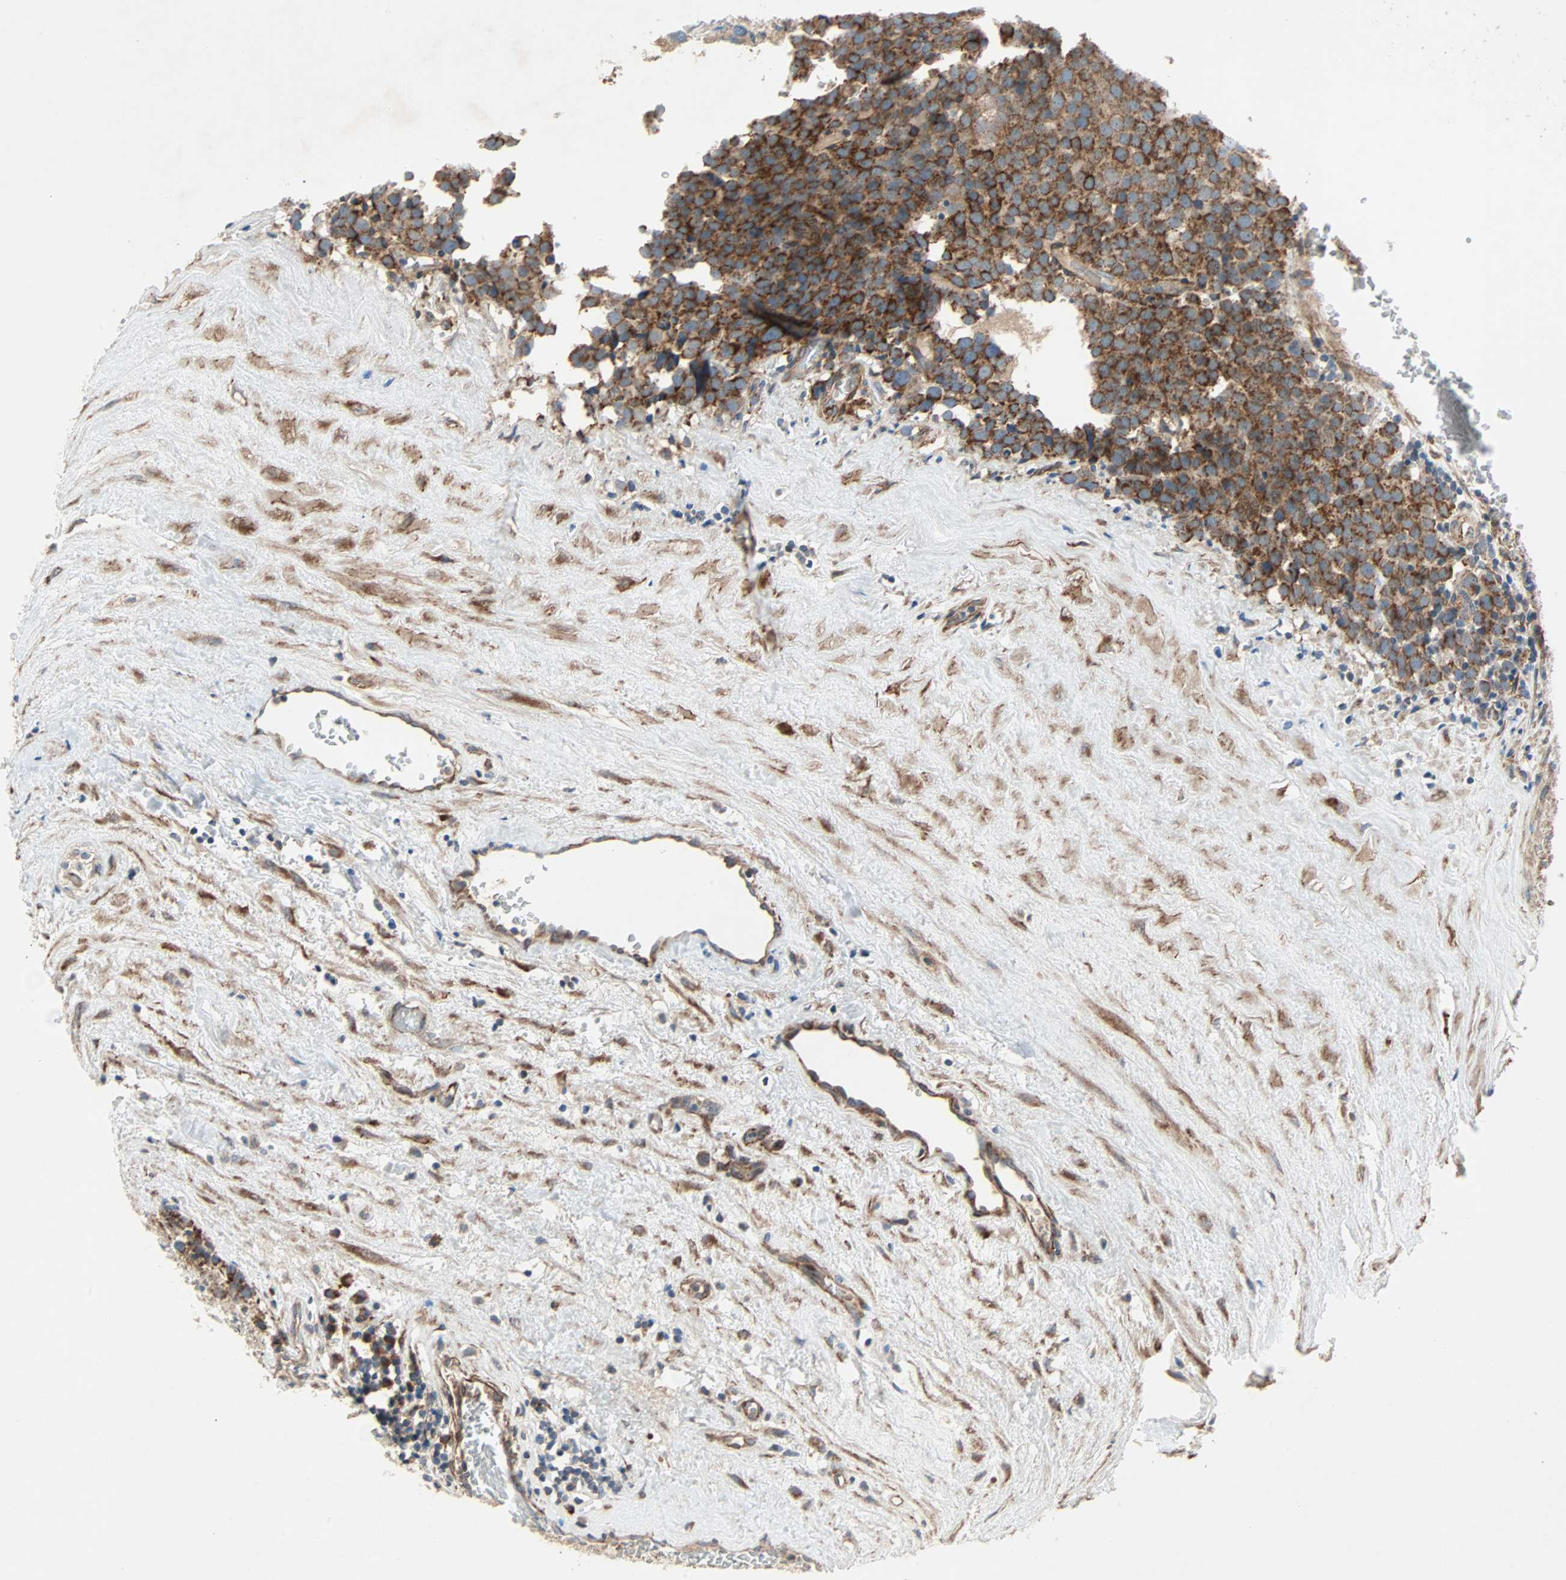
{"staining": {"intensity": "strong", "quantity": ">75%", "location": "cytoplasmic/membranous"}, "tissue": "testis cancer", "cell_type": "Tumor cells", "image_type": "cancer", "snomed": [{"axis": "morphology", "description": "Seminoma, NOS"}, {"axis": "topography", "description": "Testis"}], "caption": "IHC histopathology image of testis cancer stained for a protein (brown), which reveals high levels of strong cytoplasmic/membranous expression in about >75% of tumor cells.", "gene": "XYLT1", "patient": {"sex": "male", "age": 71}}